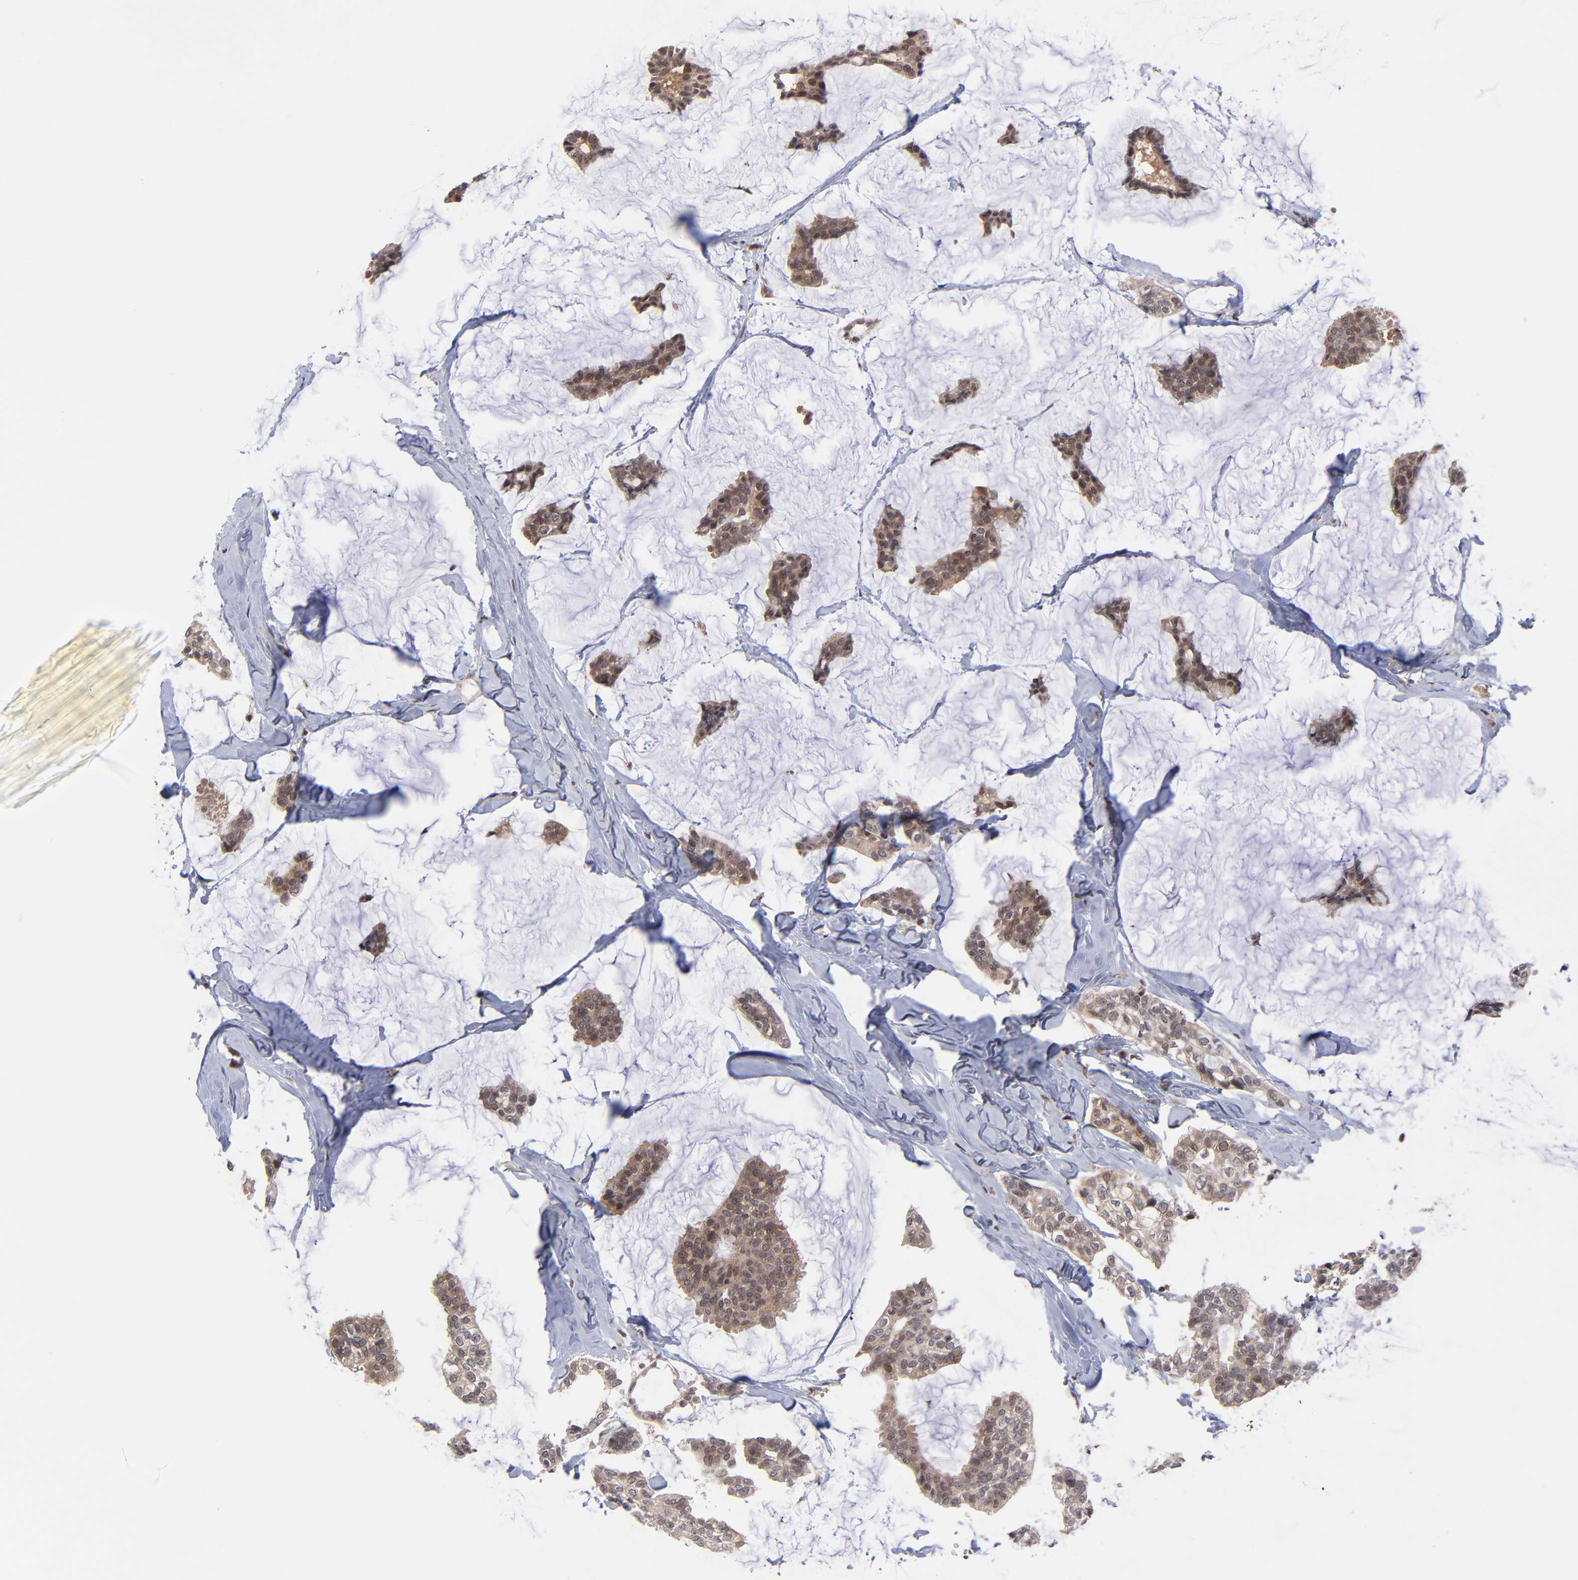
{"staining": {"intensity": "moderate", "quantity": ">75%", "location": "cytoplasmic/membranous"}, "tissue": "breast cancer", "cell_type": "Tumor cells", "image_type": "cancer", "snomed": [{"axis": "morphology", "description": "Duct carcinoma"}, {"axis": "topography", "description": "Breast"}], "caption": "Infiltrating ductal carcinoma (breast) stained with a protein marker demonstrates moderate staining in tumor cells.", "gene": "UBE2L6", "patient": {"sex": "female", "age": 93}}